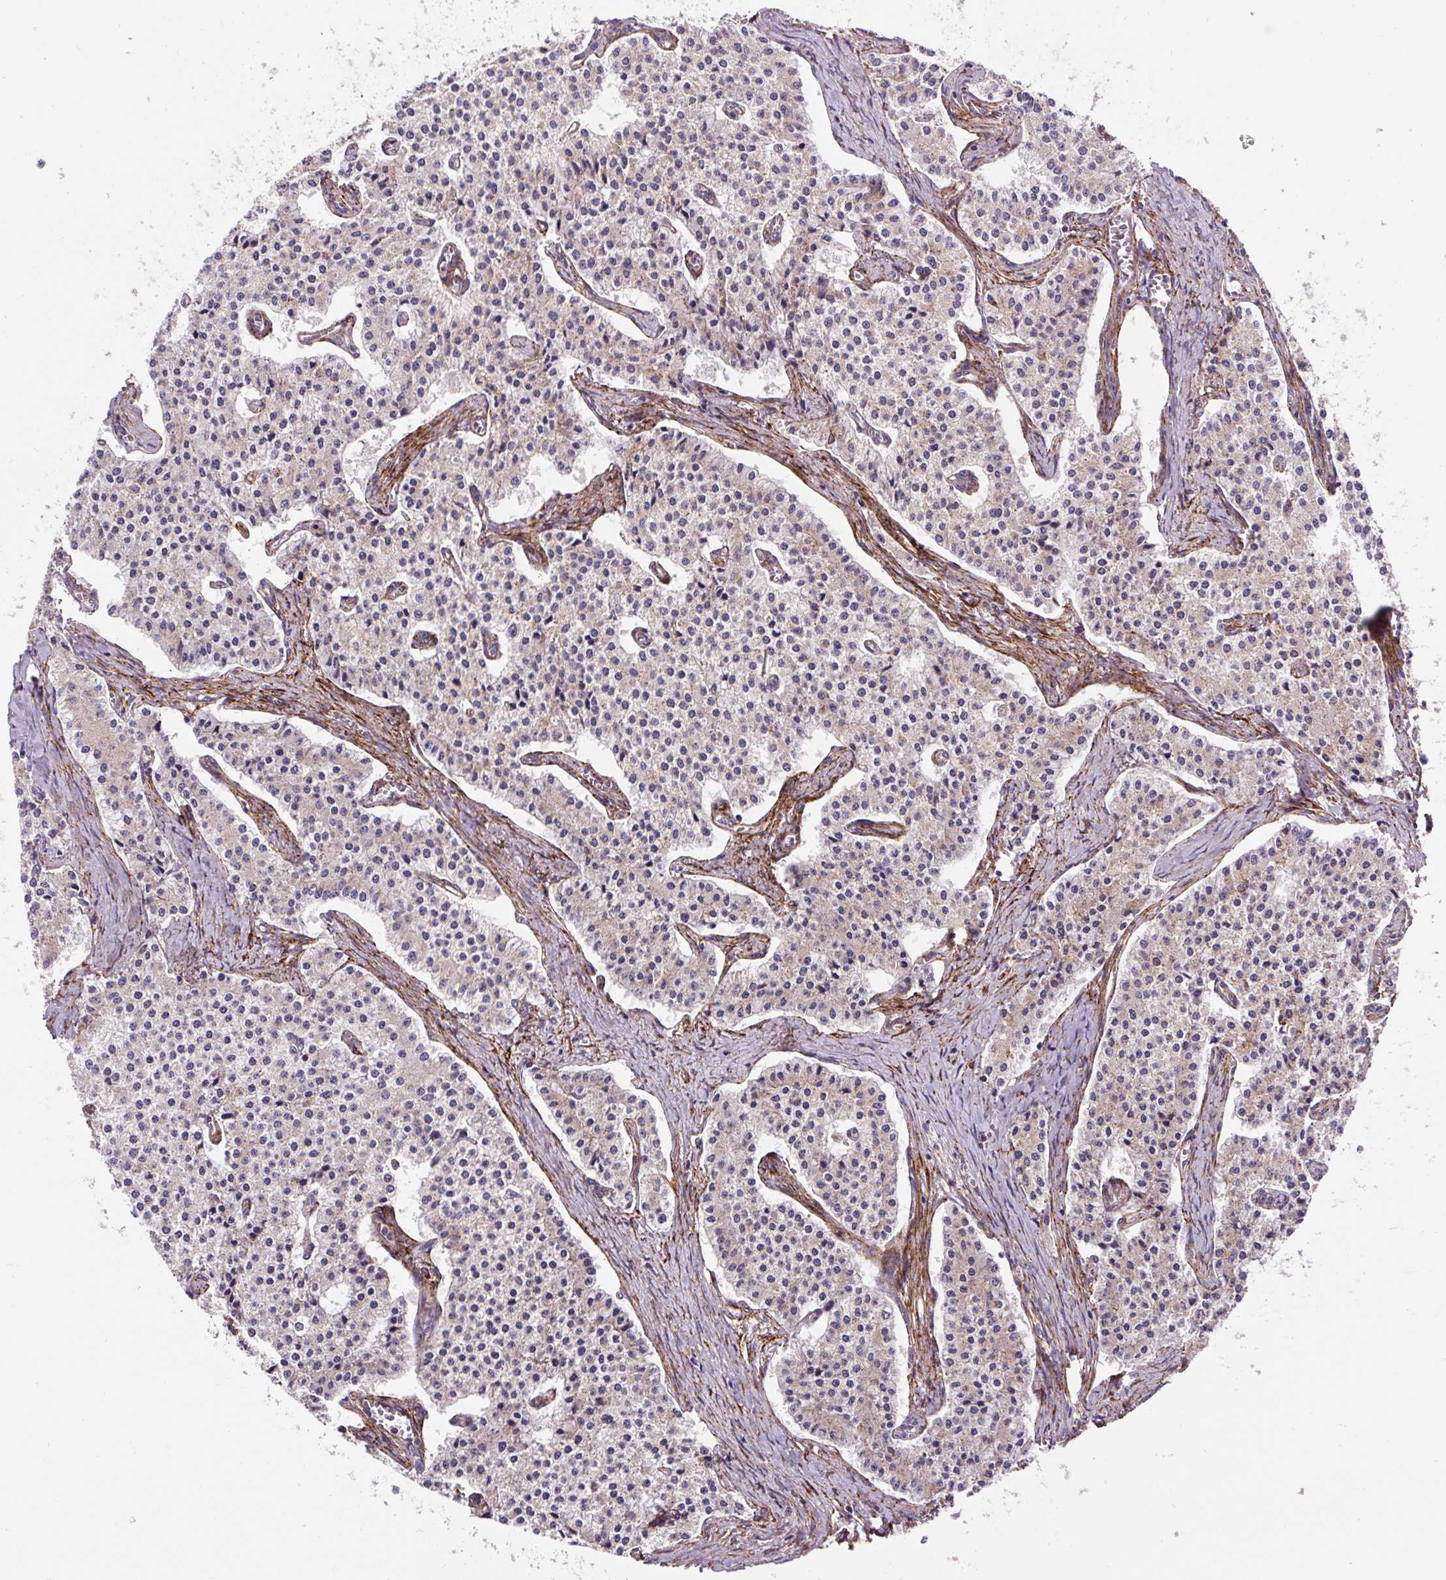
{"staining": {"intensity": "weak", "quantity": "25%-75%", "location": "cytoplasmic/membranous"}, "tissue": "carcinoid", "cell_type": "Tumor cells", "image_type": "cancer", "snomed": [{"axis": "morphology", "description": "Carcinoid, malignant, NOS"}, {"axis": "topography", "description": "Colon"}], "caption": "Immunohistochemistry (IHC) (DAB) staining of human carcinoid reveals weak cytoplasmic/membranous protein expression in about 25%-75% of tumor cells. Nuclei are stained in blue.", "gene": "RNF170", "patient": {"sex": "female", "age": 52}}